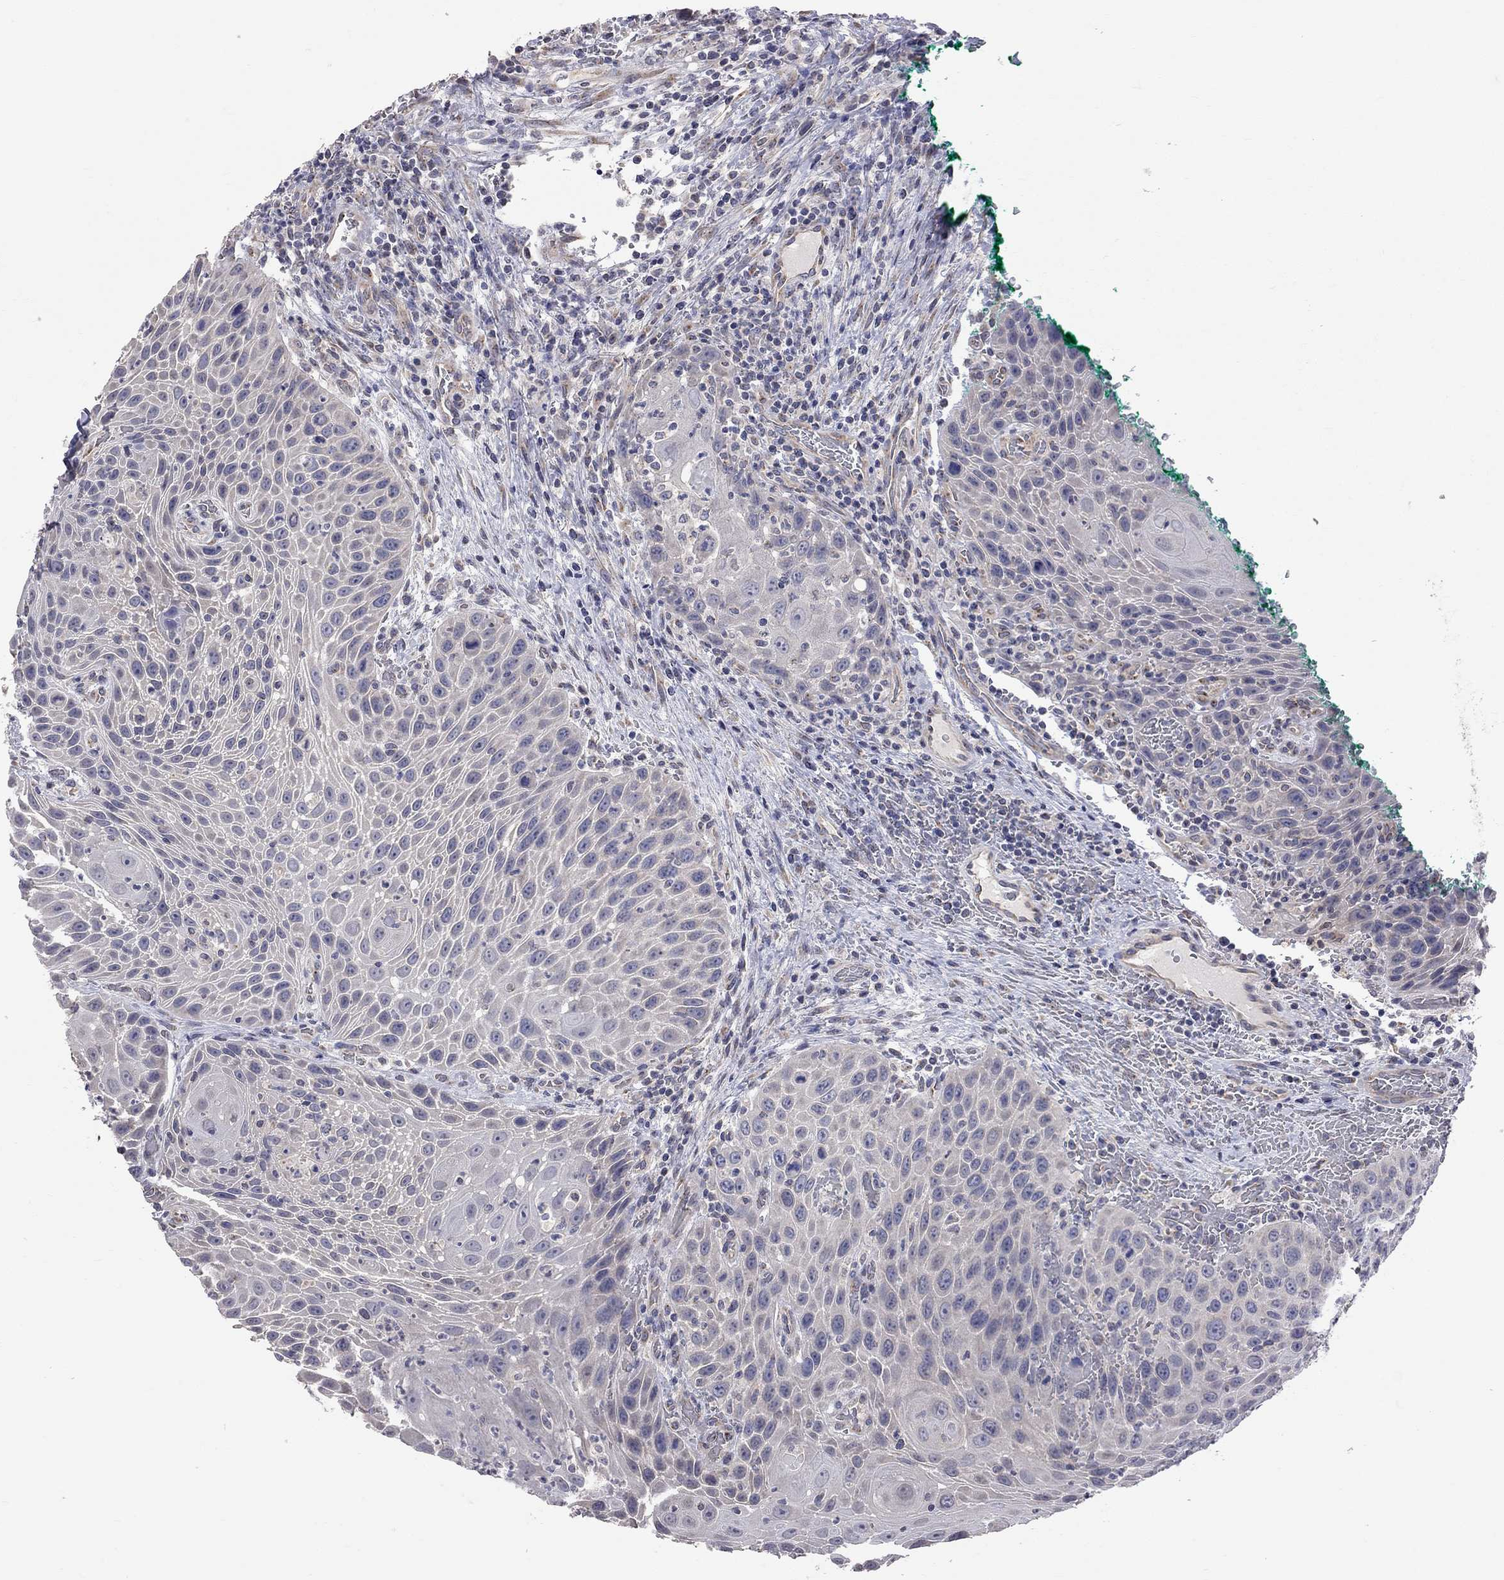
{"staining": {"intensity": "negative", "quantity": "none", "location": "none"}, "tissue": "head and neck cancer", "cell_type": "Tumor cells", "image_type": "cancer", "snomed": [{"axis": "morphology", "description": "Squamous cell carcinoma, NOS"}, {"axis": "topography", "description": "Head-Neck"}], "caption": "There is no significant expression in tumor cells of head and neck cancer (squamous cell carcinoma).", "gene": "OPRK1", "patient": {"sex": "male", "age": 69}}